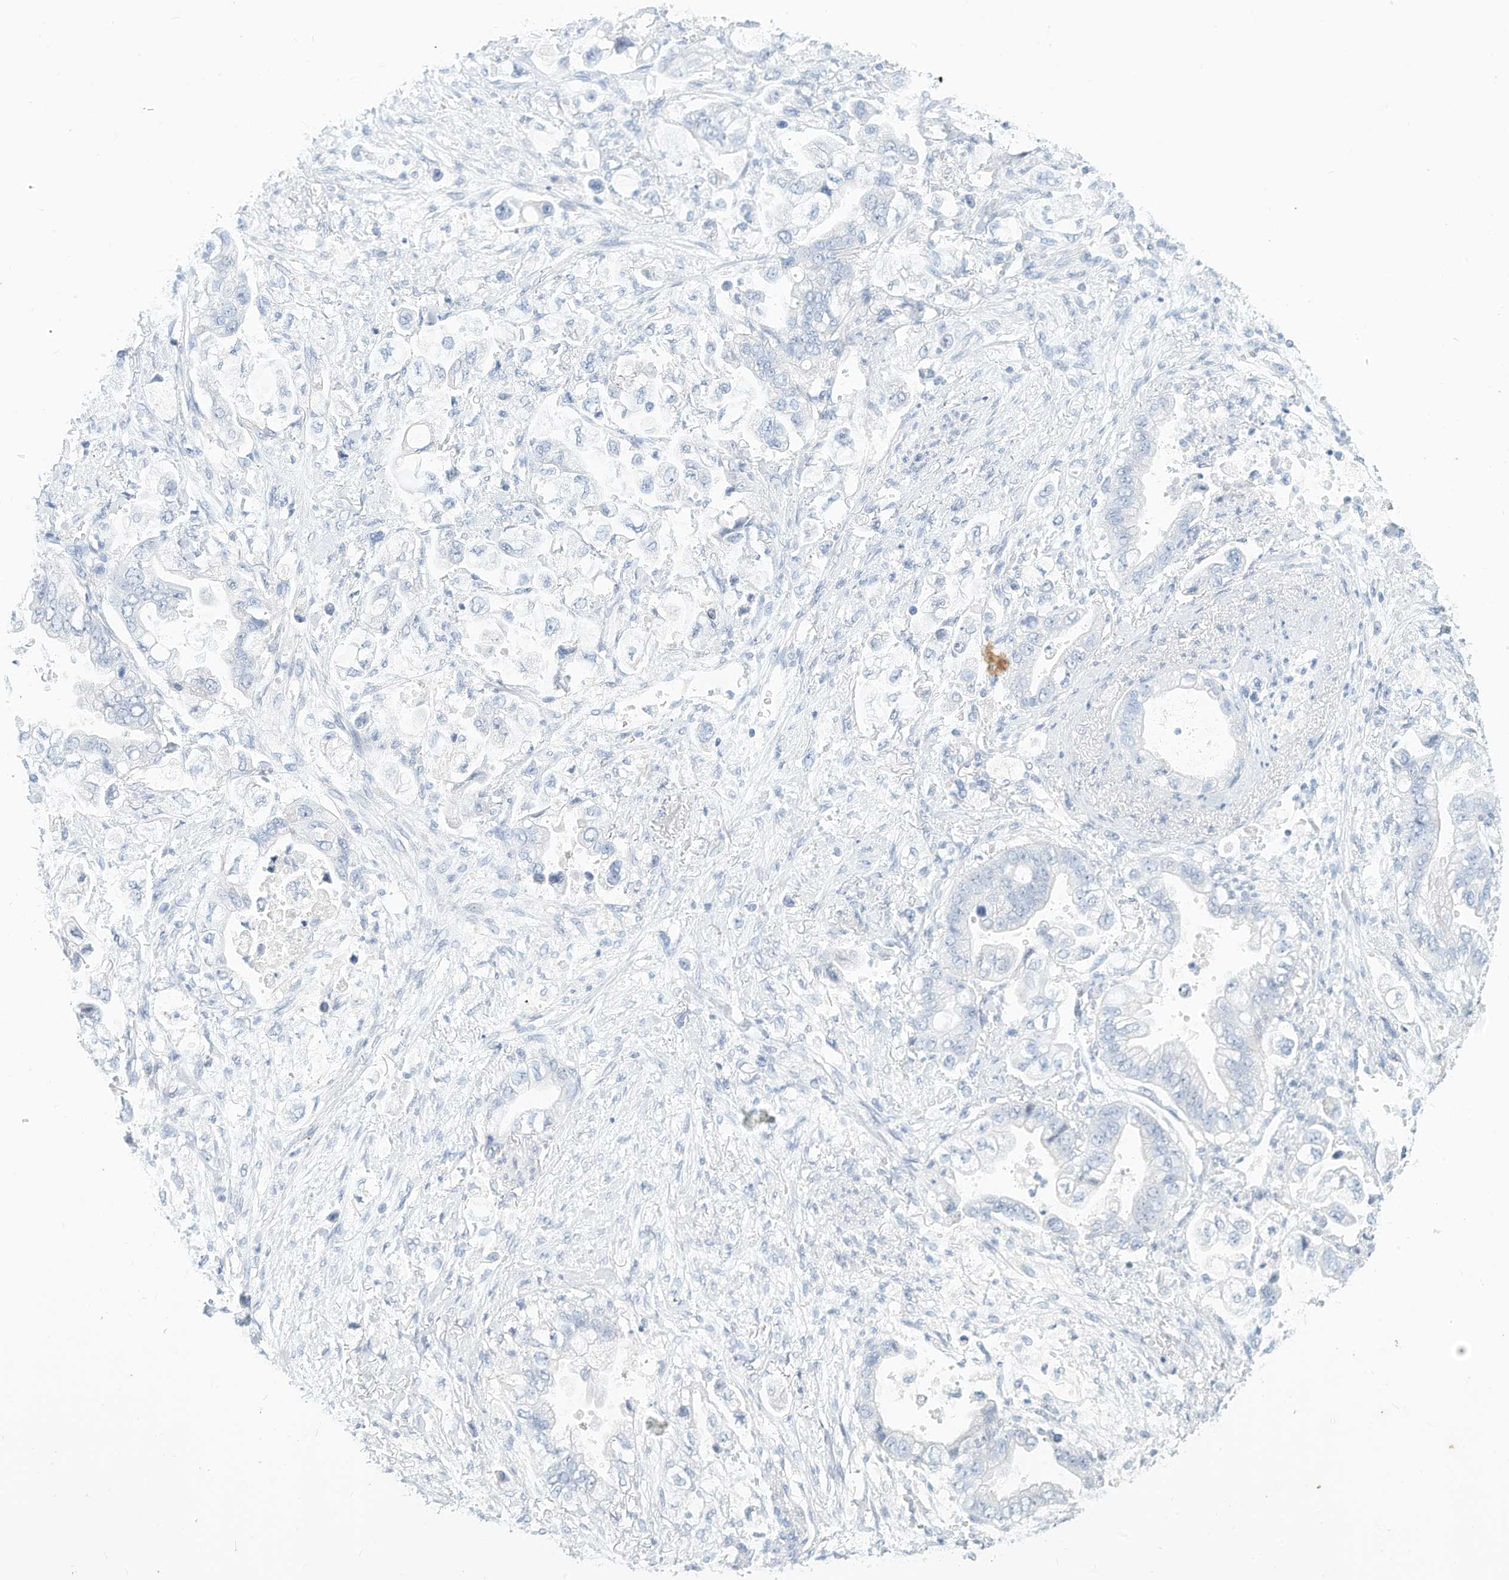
{"staining": {"intensity": "negative", "quantity": "none", "location": "none"}, "tissue": "stomach cancer", "cell_type": "Tumor cells", "image_type": "cancer", "snomed": [{"axis": "morphology", "description": "Adenocarcinoma, NOS"}, {"axis": "topography", "description": "Stomach"}], "caption": "A histopathology image of adenocarcinoma (stomach) stained for a protein reveals no brown staining in tumor cells.", "gene": "SPOCD1", "patient": {"sex": "male", "age": 62}}